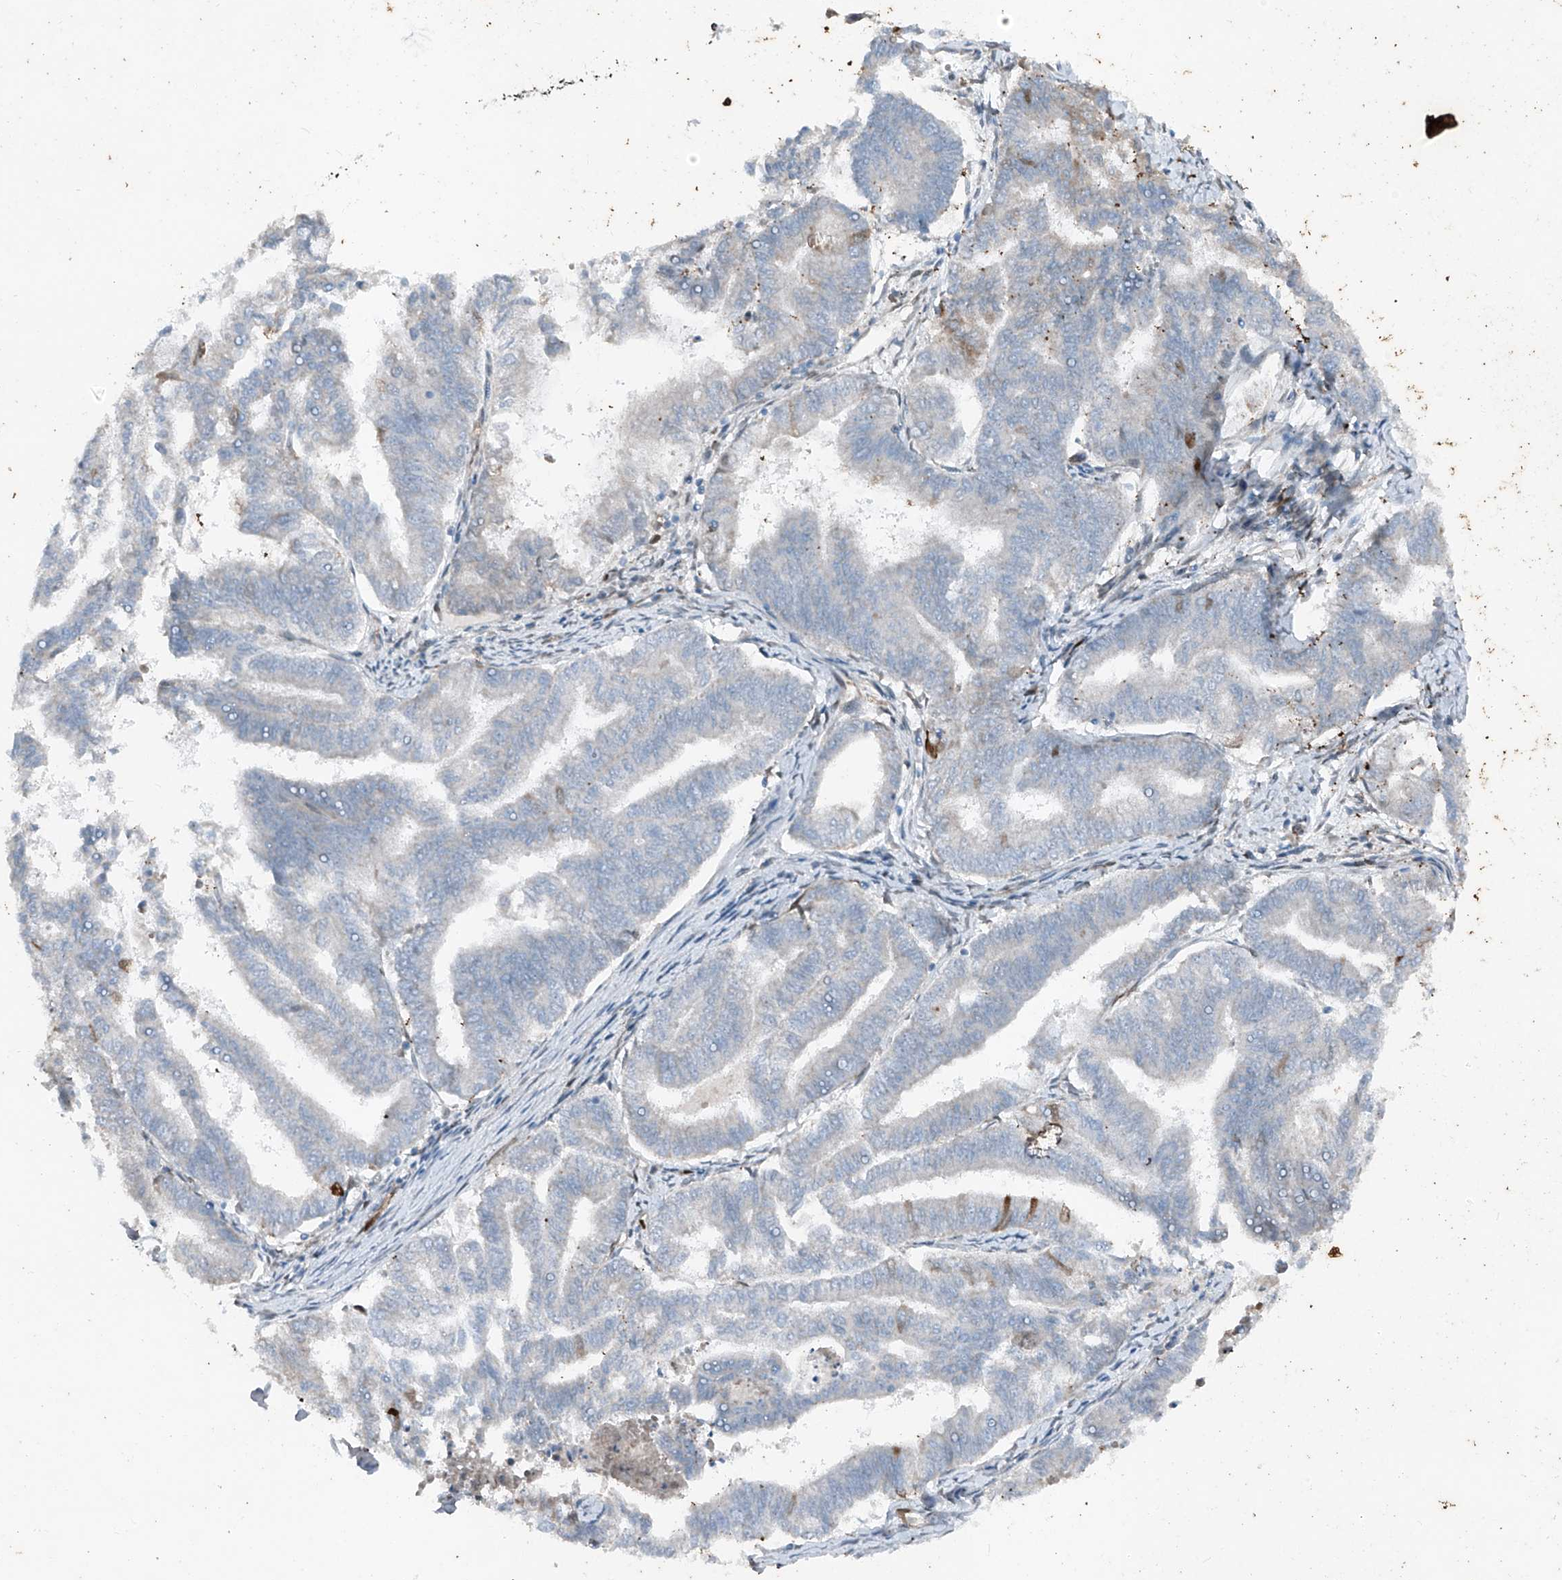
{"staining": {"intensity": "moderate", "quantity": "<25%", "location": "cytoplasmic/membranous"}, "tissue": "endometrial cancer", "cell_type": "Tumor cells", "image_type": "cancer", "snomed": [{"axis": "morphology", "description": "Adenocarcinoma, NOS"}, {"axis": "topography", "description": "Endometrium"}], "caption": "Human adenocarcinoma (endometrial) stained with a protein marker shows moderate staining in tumor cells.", "gene": "DYRK1B", "patient": {"sex": "female", "age": 79}}